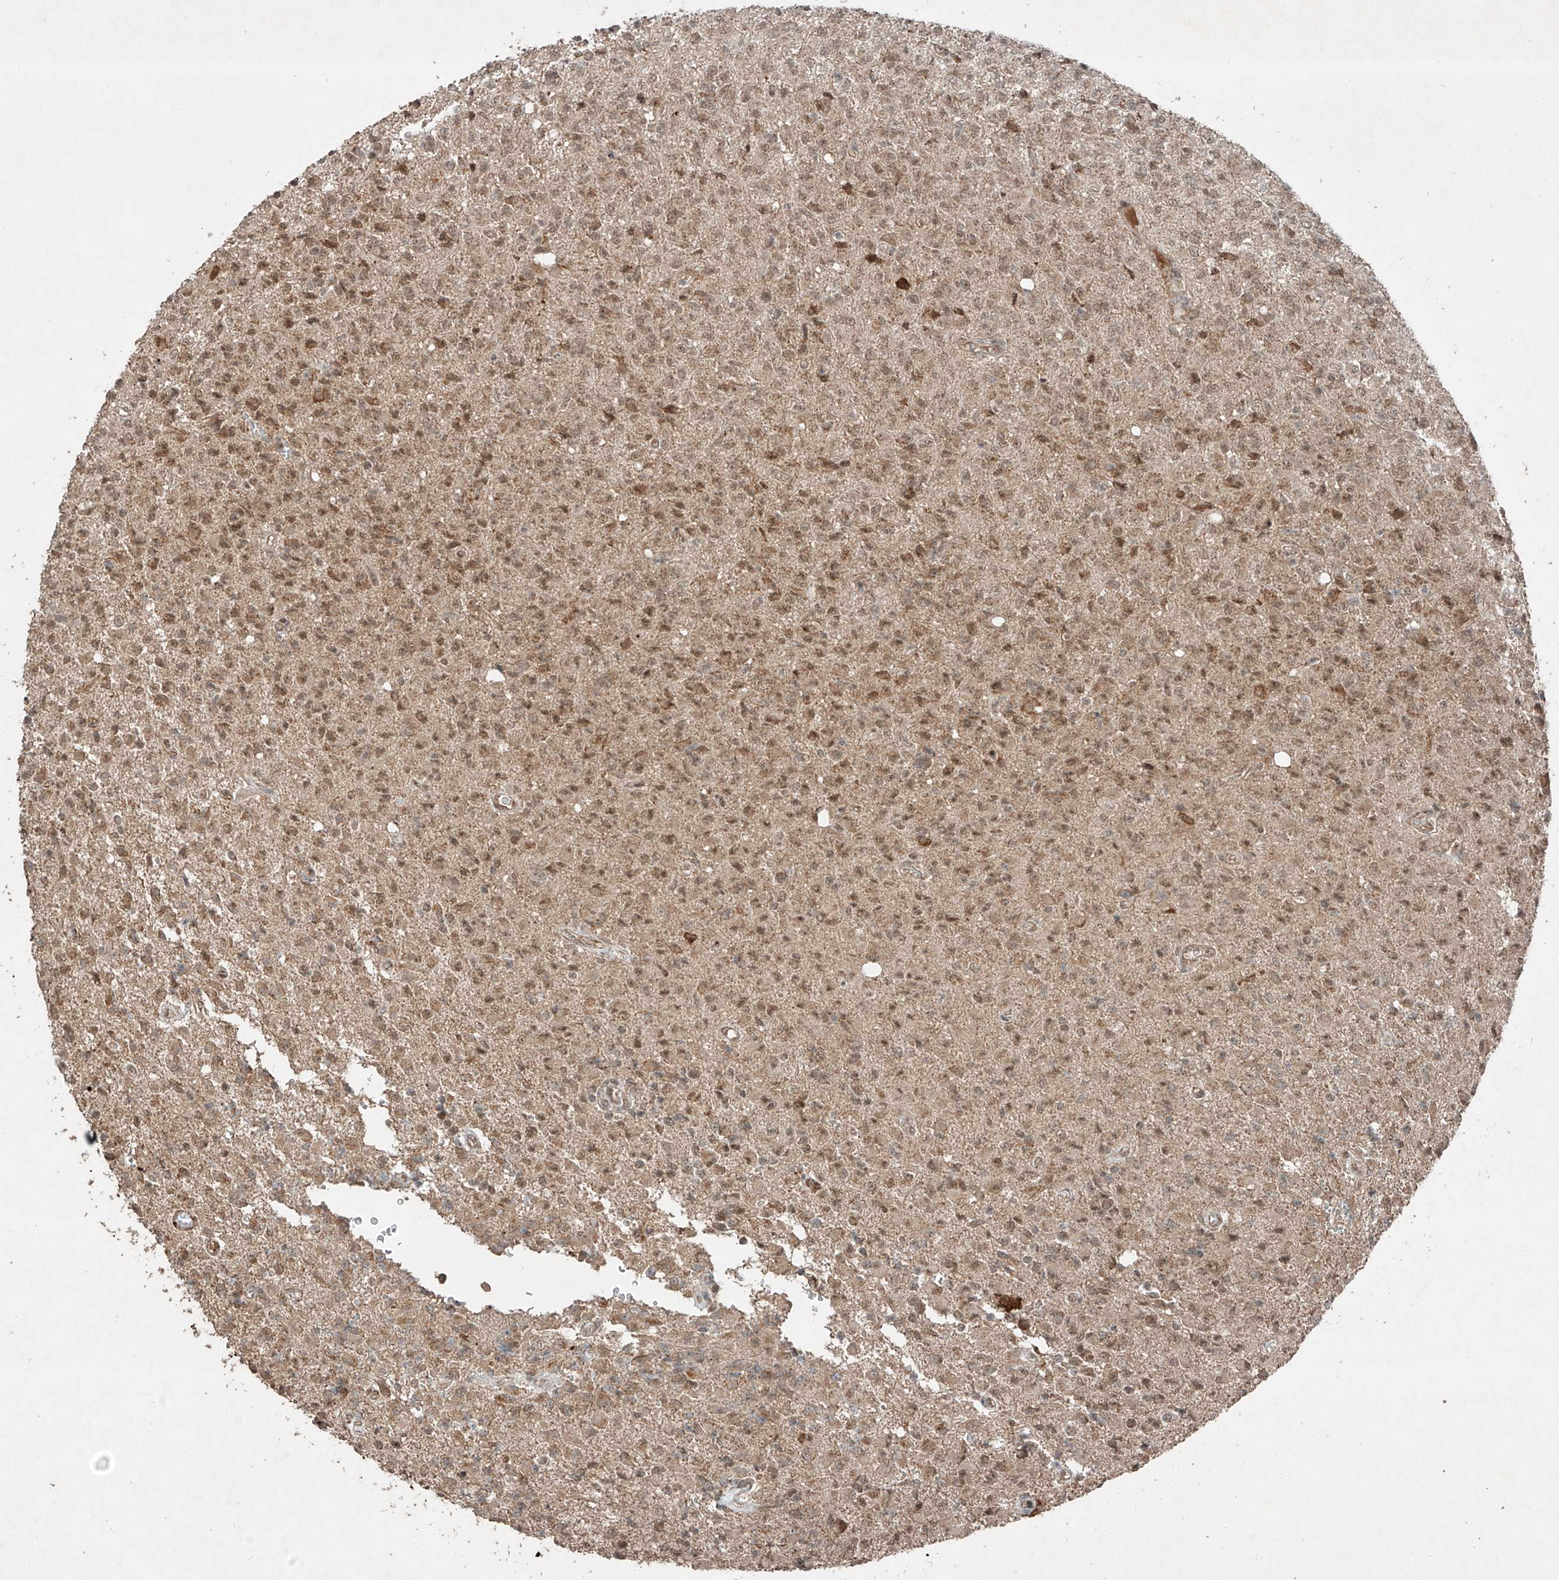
{"staining": {"intensity": "weak", "quantity": ">75%", "location": "cytoplasmic/membranous,nuclear"}, "tissue": "glioma", "cell_type": "Tumor cells", "image_type": "cancer", "snomed": [{"axis": "morphology", "description": "Glioma, malignant, High grade"}, {"axis": "topography", "description": "Brain"}], "caption": "A high-resolution histopathology image shows IHC staining of glioma, which demonstrates weak cytoplasmic/membranous and nuclear expression in about >75% of tumor cells. (DAB (3,3'-diaminobenzidine) IHC, brown staining for protein, blue staining for nuclei).", "gene": "ZNF620", "patient": {"sex": "female", "age": 57}}